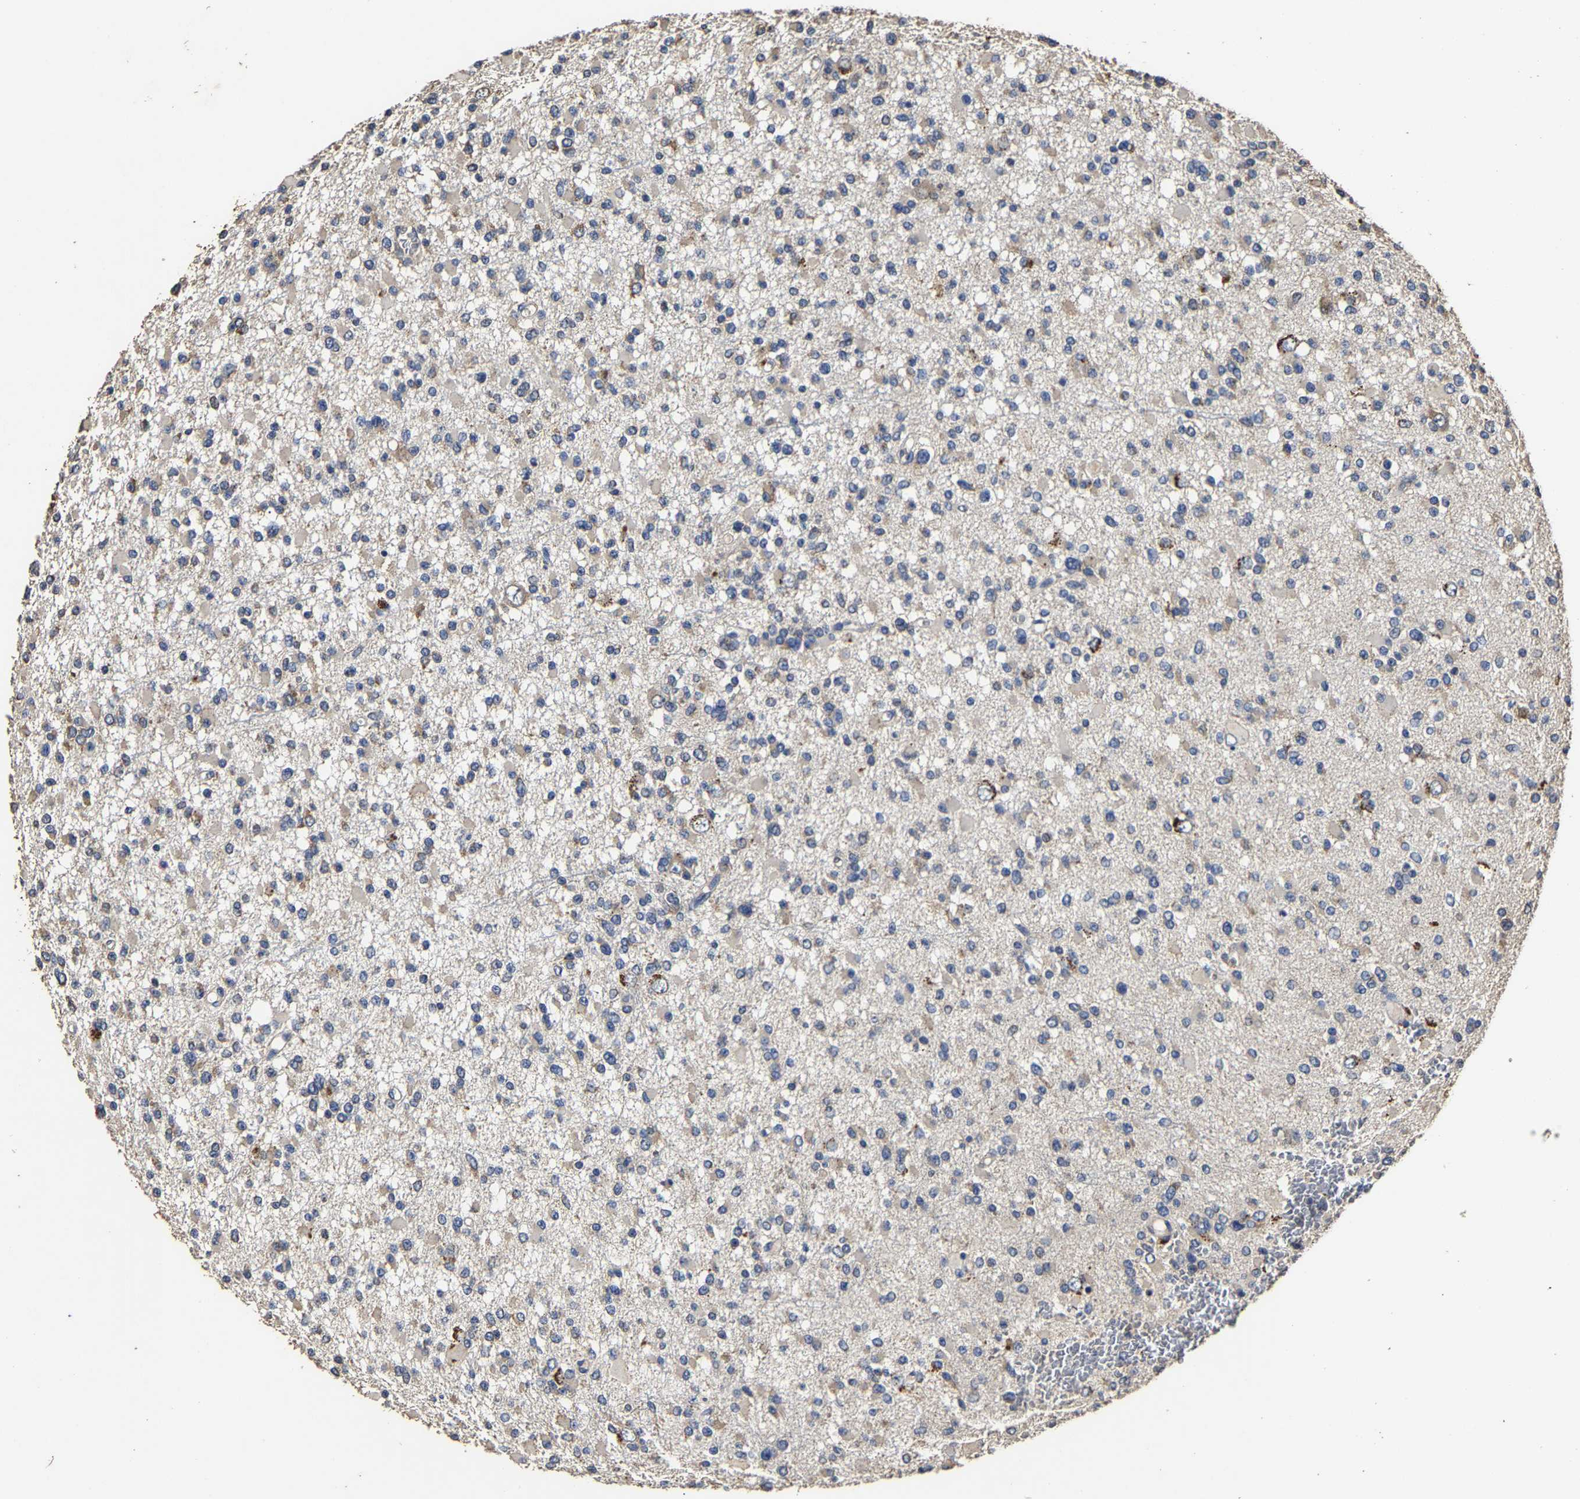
{"staining": {"intensity": "negative", "quantity": "none", "location": "none"}, "tissue": "glioma", "cell_type": "Tumor cells", "image_type": "cancer", "snomed": [{"axis": "morphology", "description": "Glioma, malignant, Low grade"}, {"axis": "topography", "description": "Brain"}], "caption": "Tumor cells are negative for brown protein staining in low-grade glioma (malignant).", "gene": "PPM1K", "patient": {"sex": "female", "age": 22}}